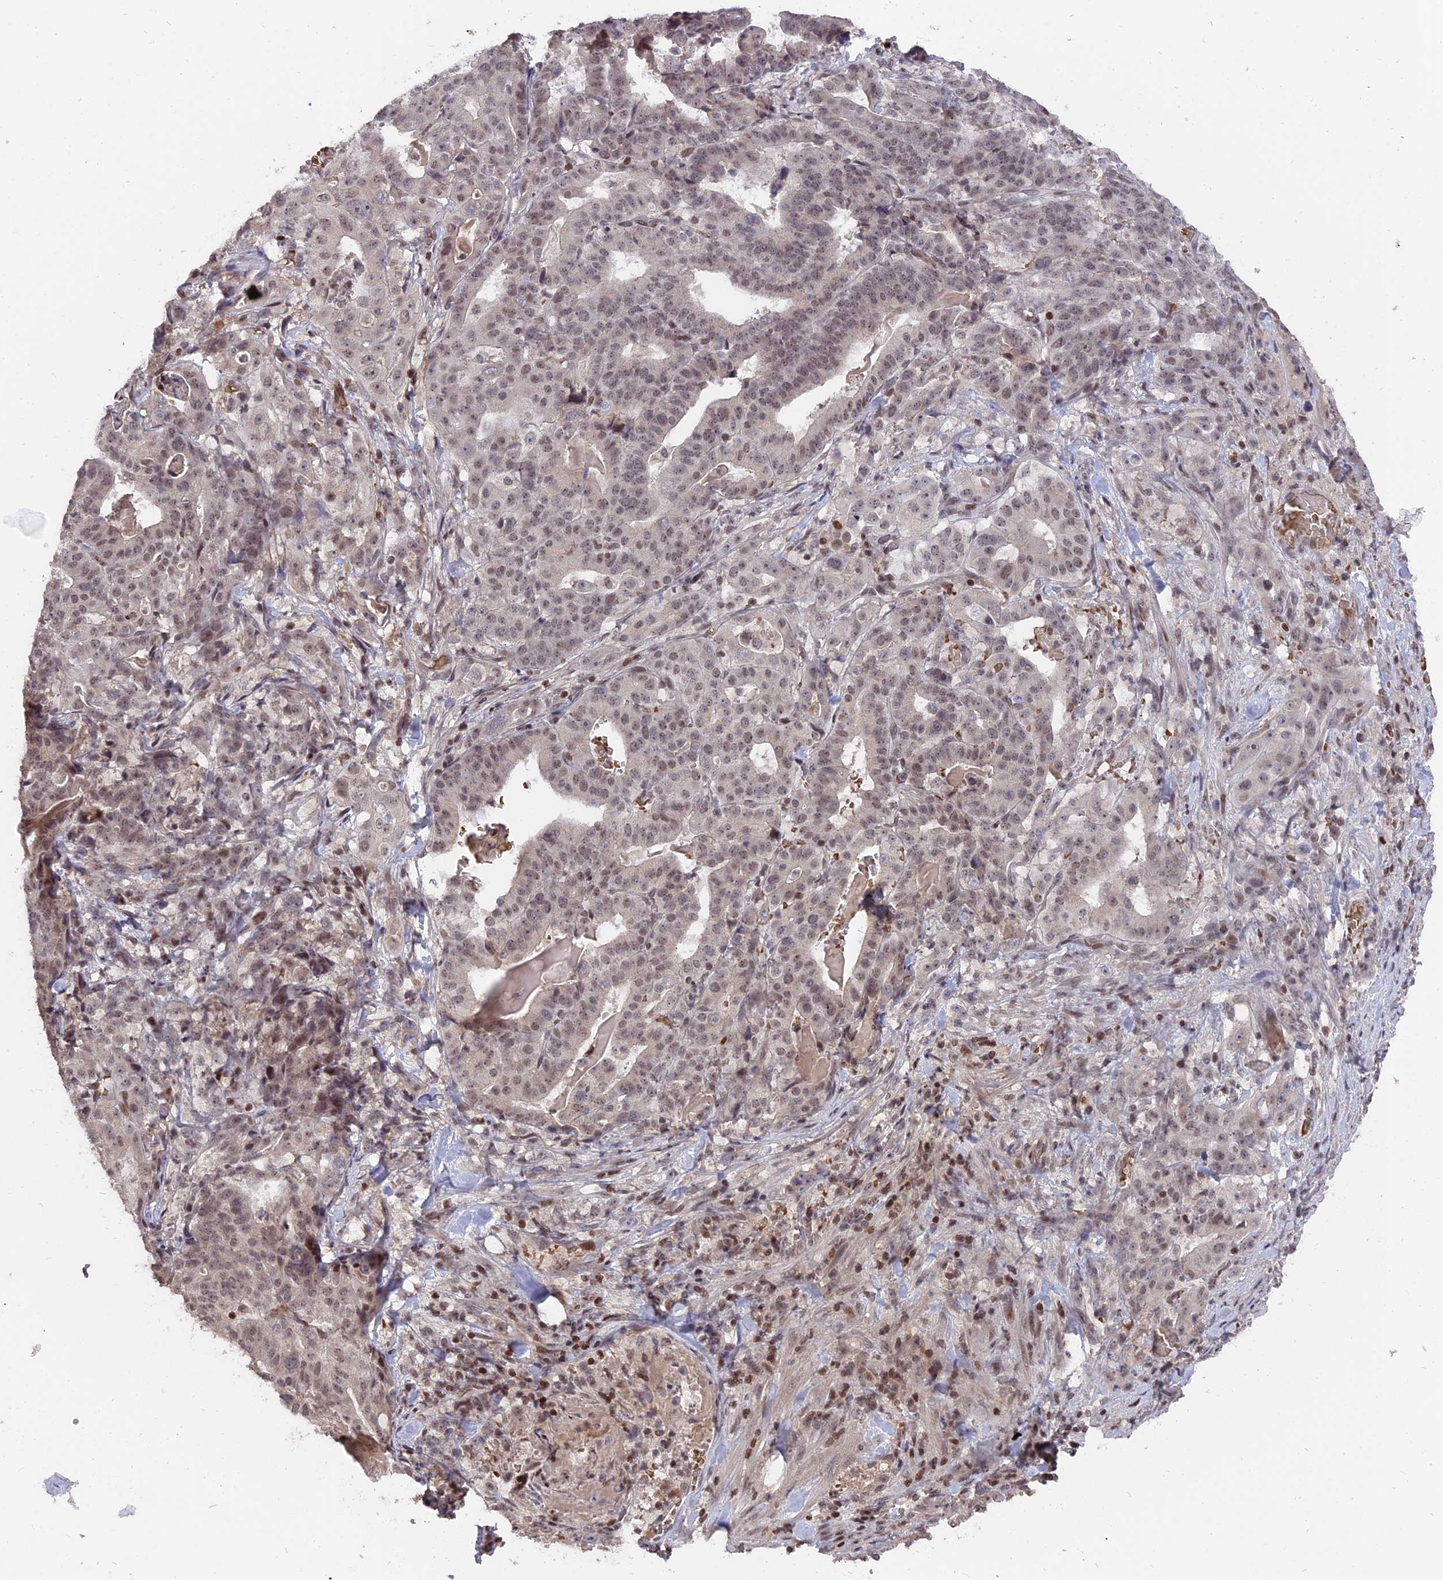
{"staining": {"intensity": "weak", "quantity": "25%-75%", "location": "nuclear"}, "tissue": "stomach cancer", "cell_type": "Tumor cells", "image_type": "cancer", "snomed": [{"axis": "morphology", "description": "Adenocarcinoma, NOS"}, {"axis": "topography", "description": "Stomach"}], "caption": "Stomach cancer (adenocarcinoma) stained for a protein demonstrates weak nuclear positivity in tumor cells.", "gene": "NR1H3", "patient": {"sex": "male", "age": 48}}